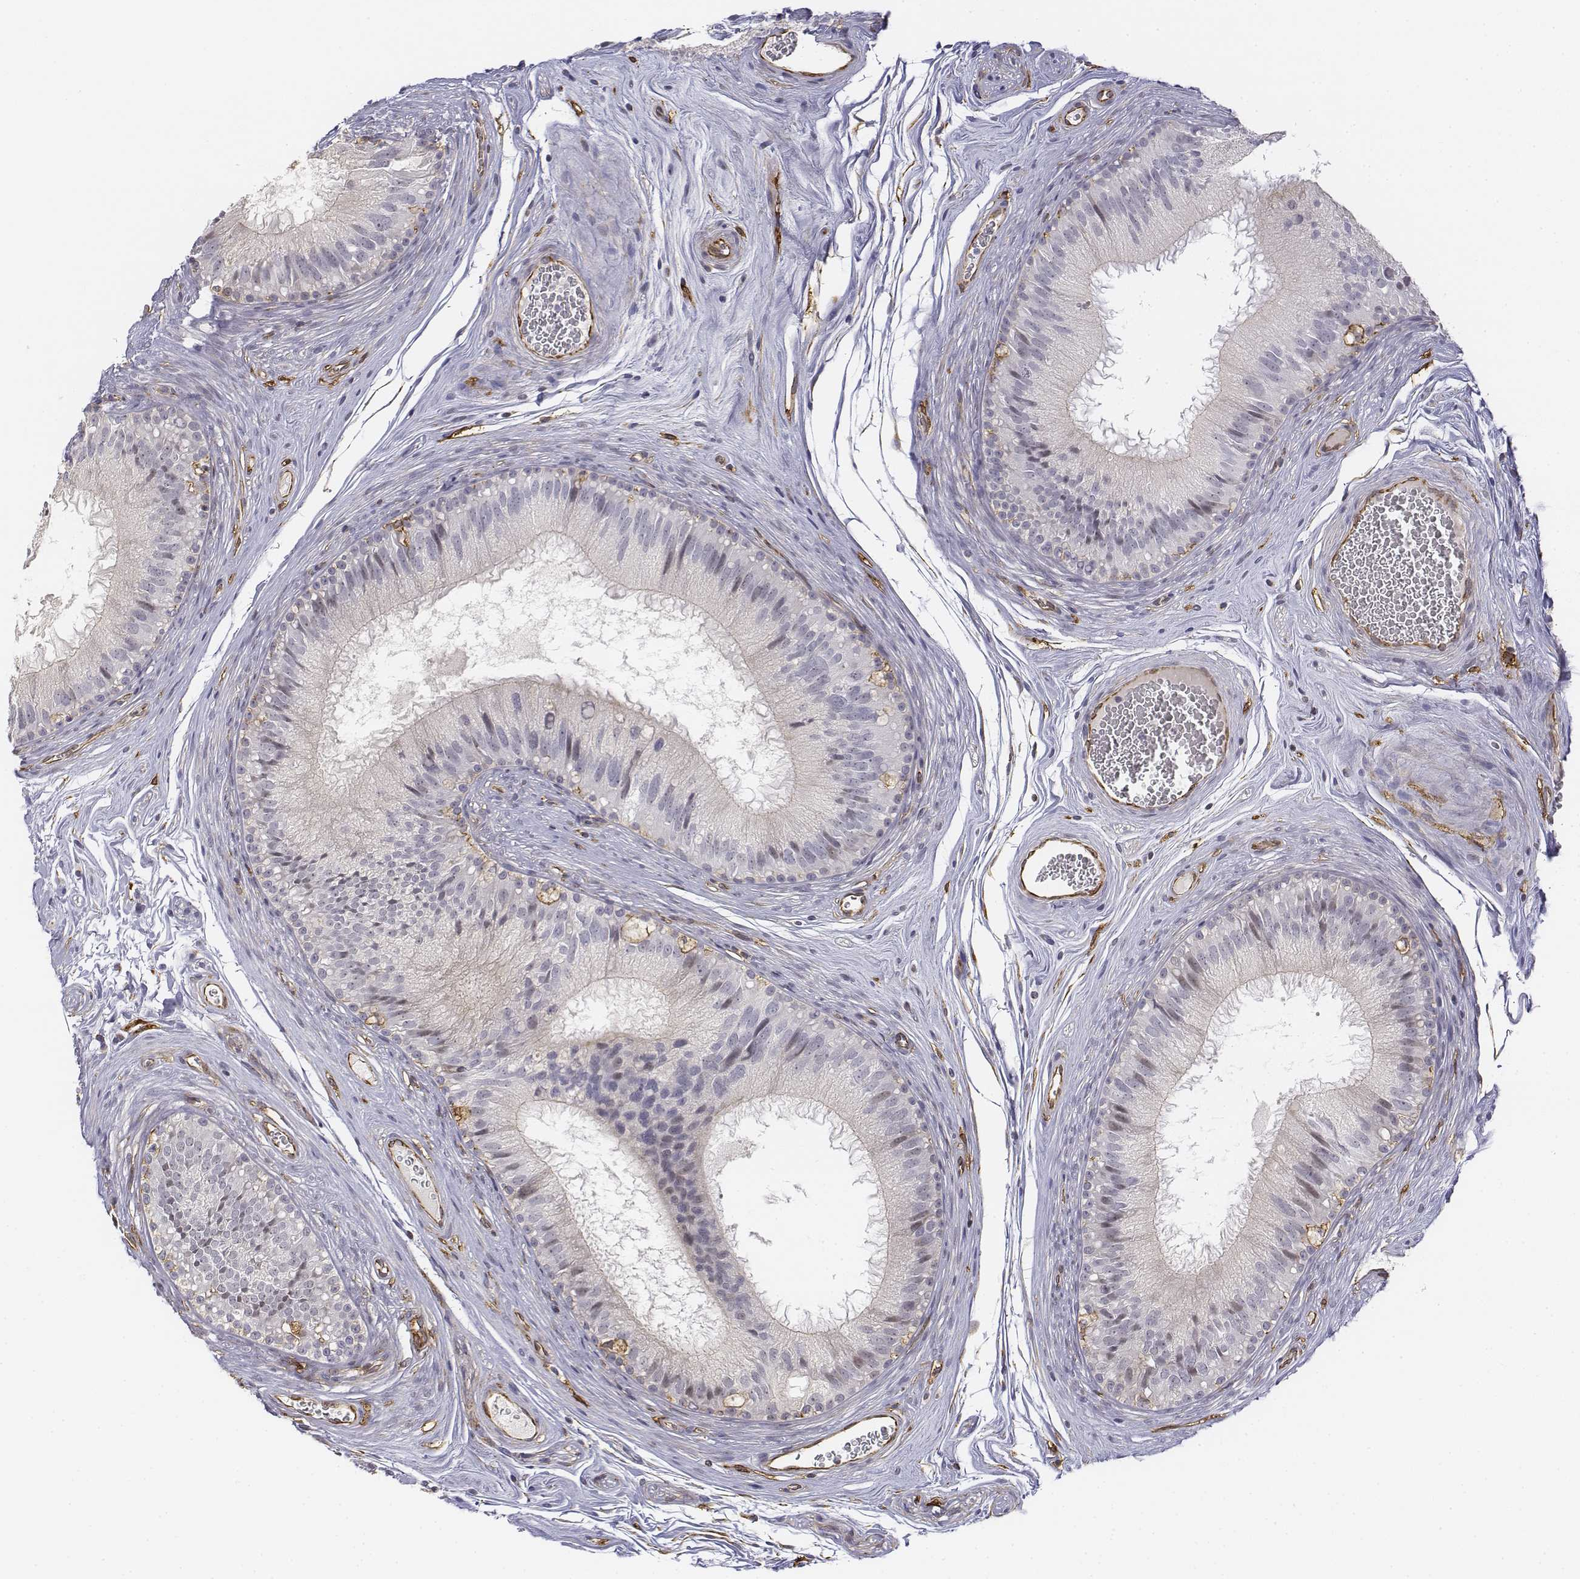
{"staining": {"intensity": "negative", "quantity": "none", "location": "none"}, "tissue": "epididymis", "cell_type": "Glandular cells", "image_type": "normal", "snomed": [{"axis": "morphology", "description": "Normal tissue, NOS"}, {"axis": "topography", "description": "Epididymis"}], "caption": "High power microscopy image of an IHC histopathology image of unremarkable epididymis, revealing no significant positivity in glandular cells.", "gene": "CD14", "patient": {"sex": "male", "age": 37}}